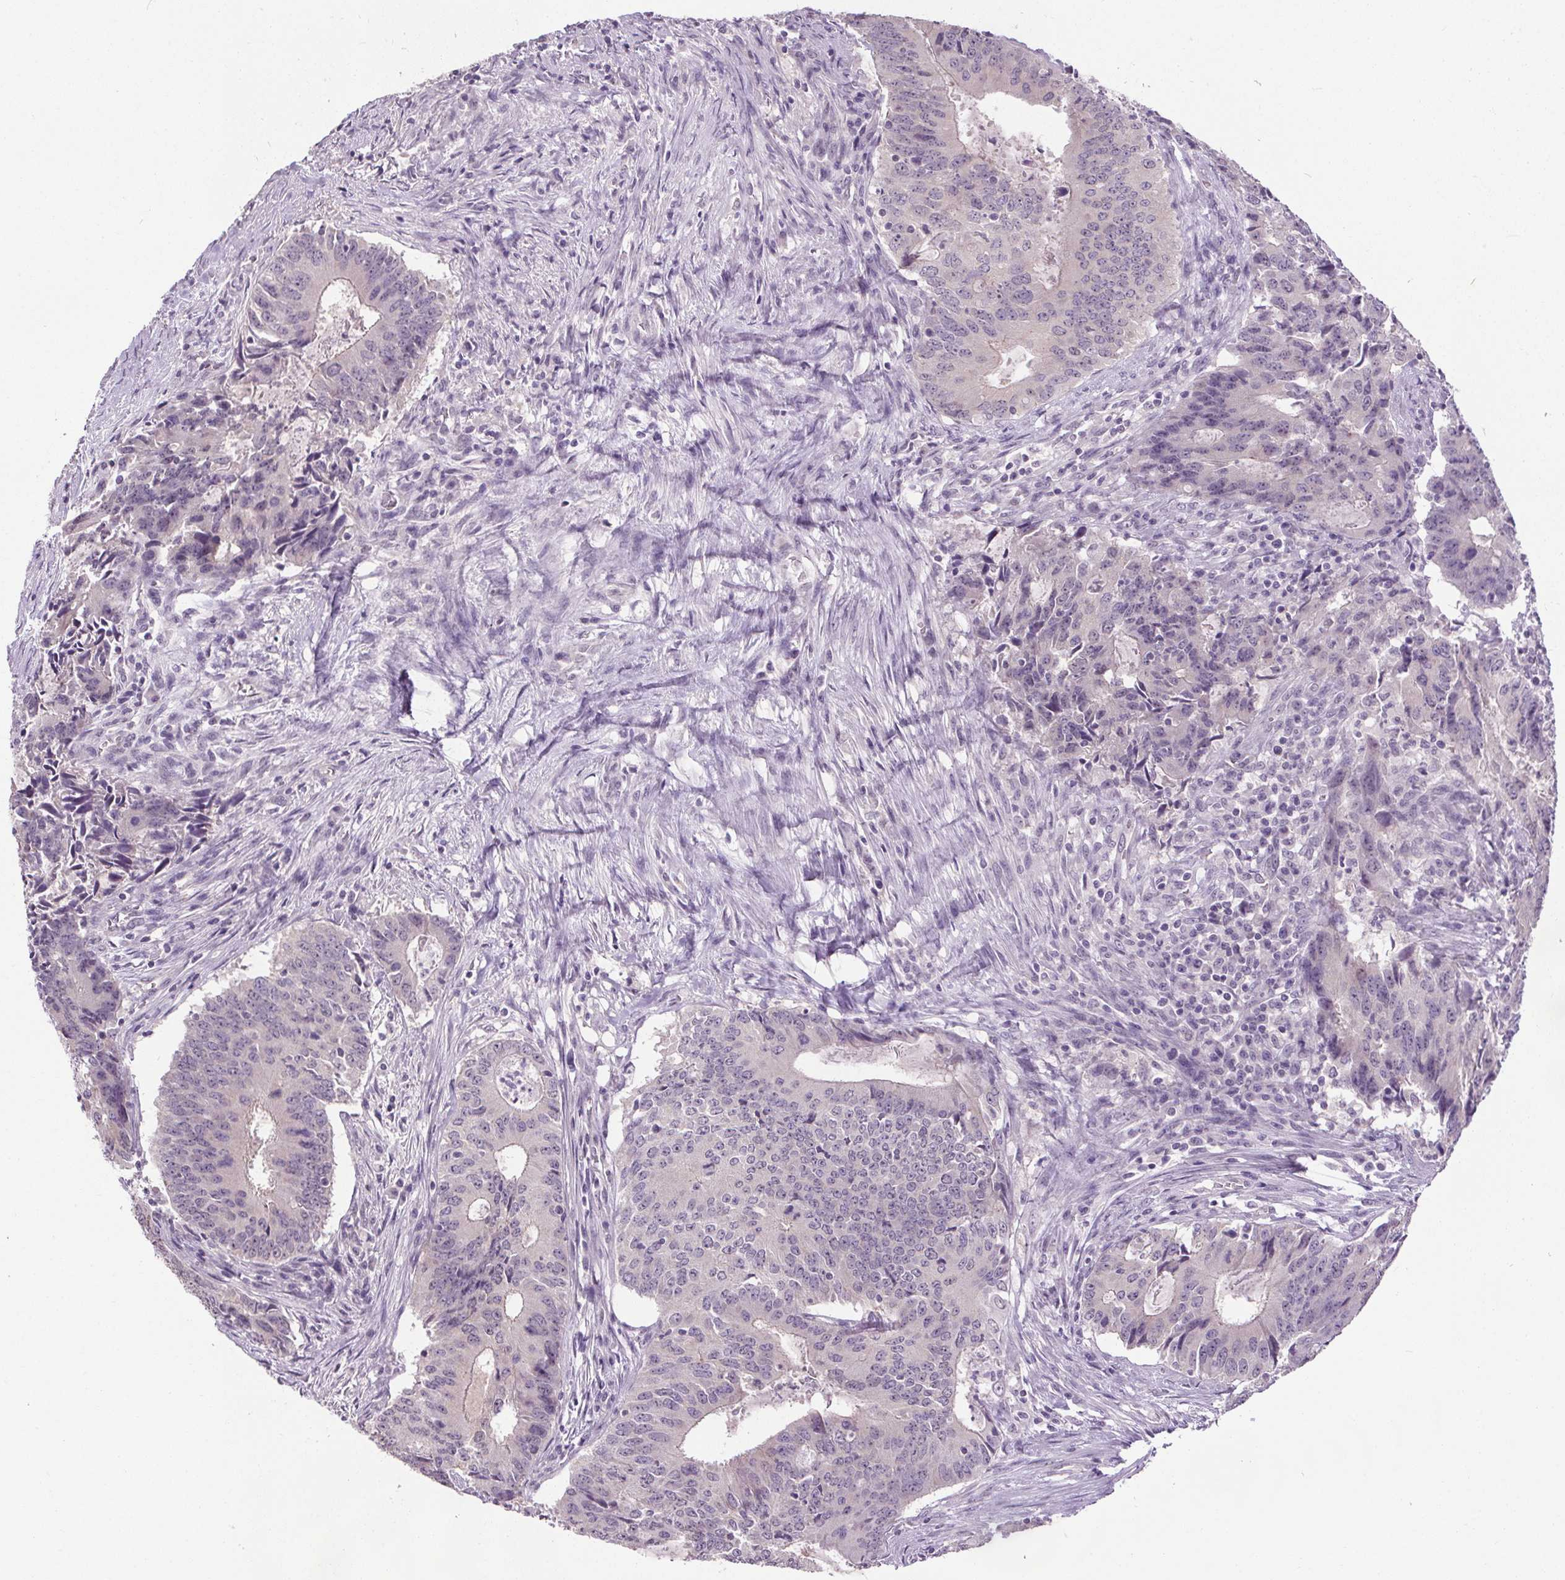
{"staining": {"intensity": "negative", "quantity": "none", "location": "none"}, "tissue": "colorectal cancer", "cell_type": "Tumor cells", "image_type": "cancer", "snomed": [{"axis": "morphology", "description": "Adenocarcinoma, NOS"}, {"axis": "topography", "description": "Colon"}], "caption": "IHC of colorectal cancer exhibits no positivity in tumor cells.", "gene": "SLC2A9", "patient": {"sex": "male", "age": 67}}